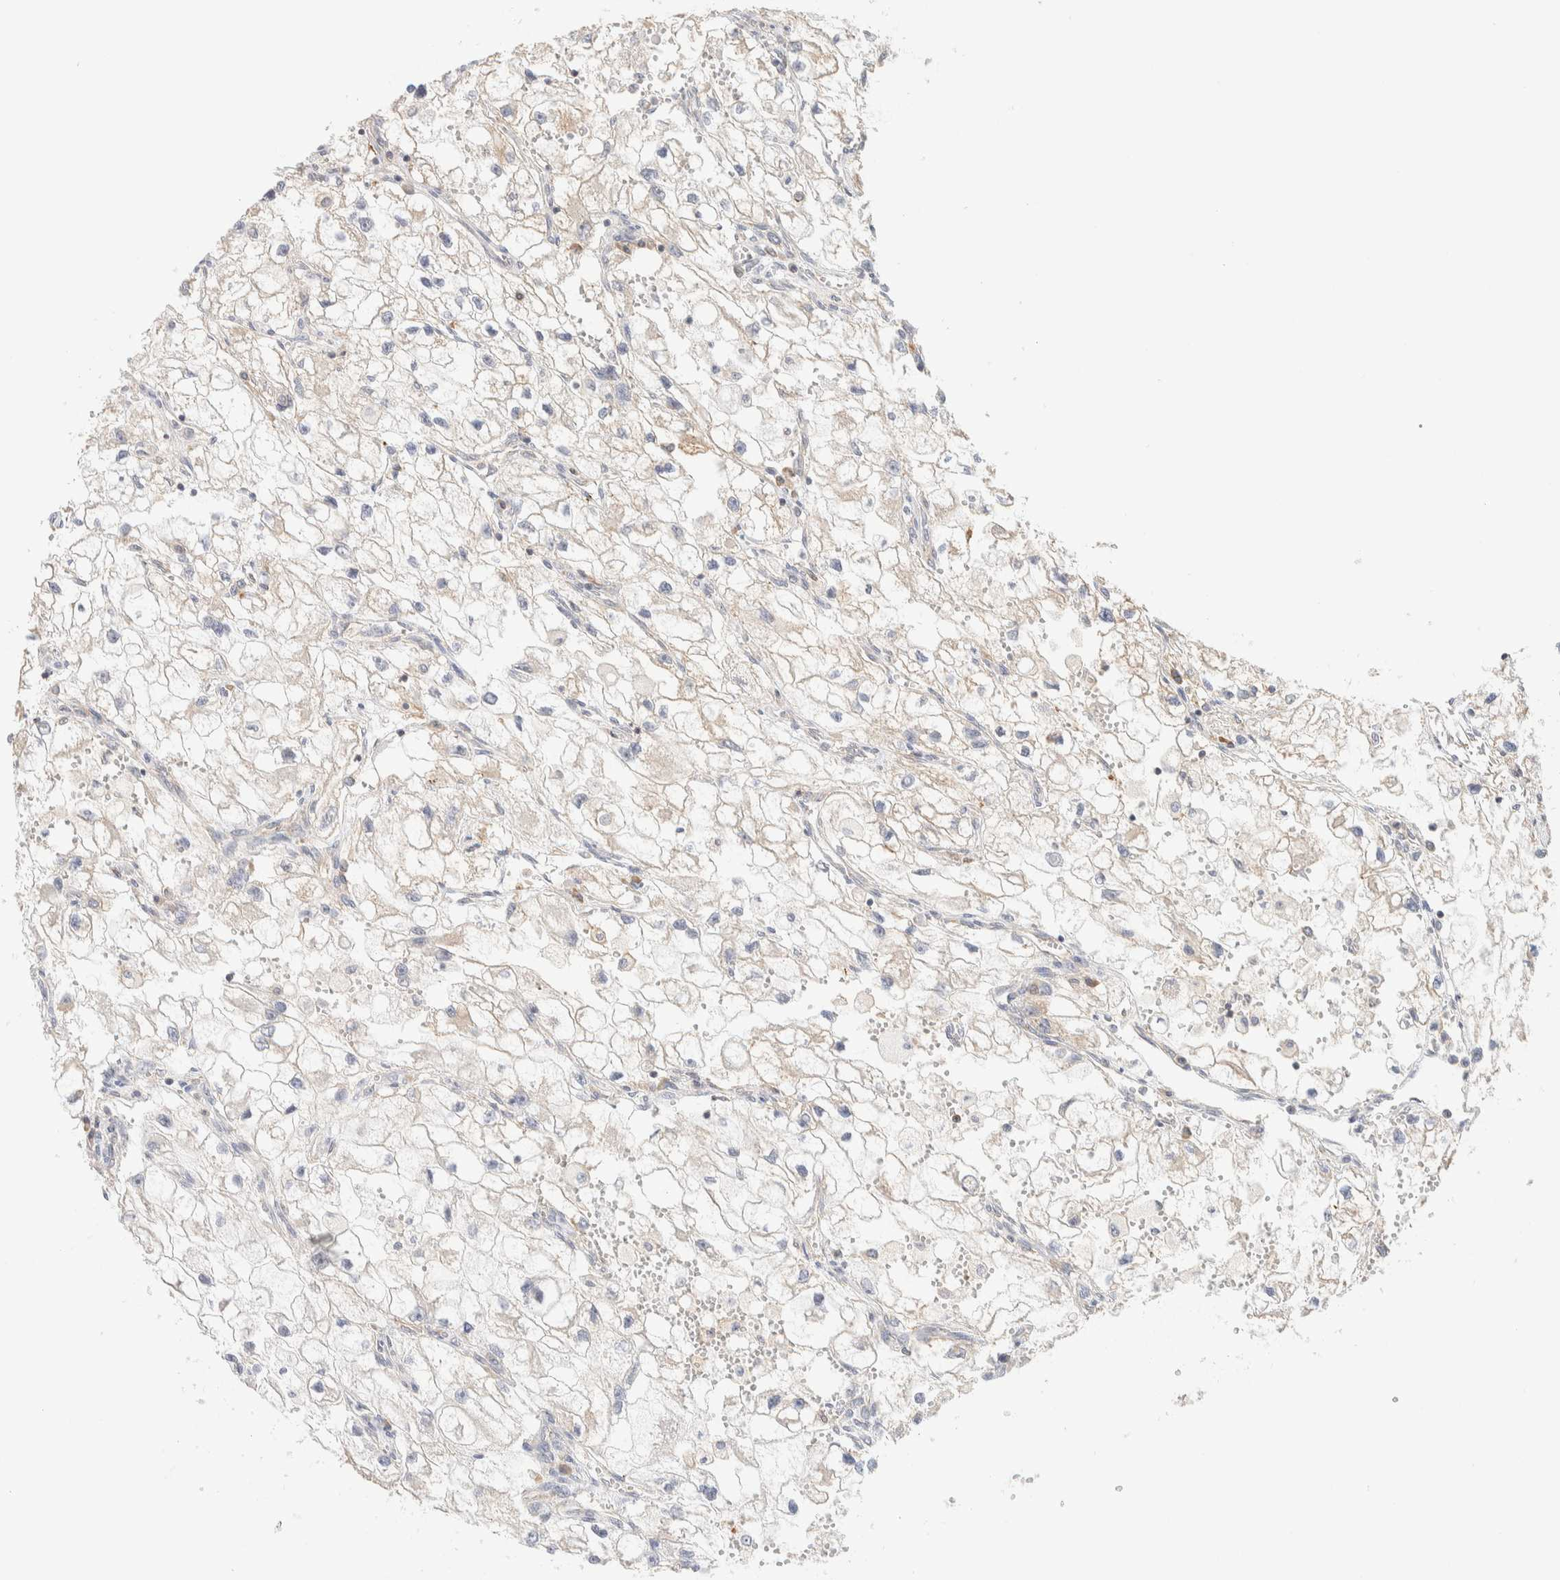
{"staining": {"intensity": "weak", "quantity": "<25%", "location": "cytoplasmic/membranous"}, "tissue": "renal cancer", "cell_type": "Tumor cells", "image_type": "cancer", "snomed": [{"axis": "morphology", "description": "Adenocarcinoma, NOS"}, {"axis": "topography", "description": "Kidney"}], "caption": "Protein analysis of renal cancer reveals no significant staining in tumor cells. (Immunohistochemistry, brightfield microscopy, high magnification).", "gene": "TBC1D8B", "patient": {"sex": "female", "age": 70}}